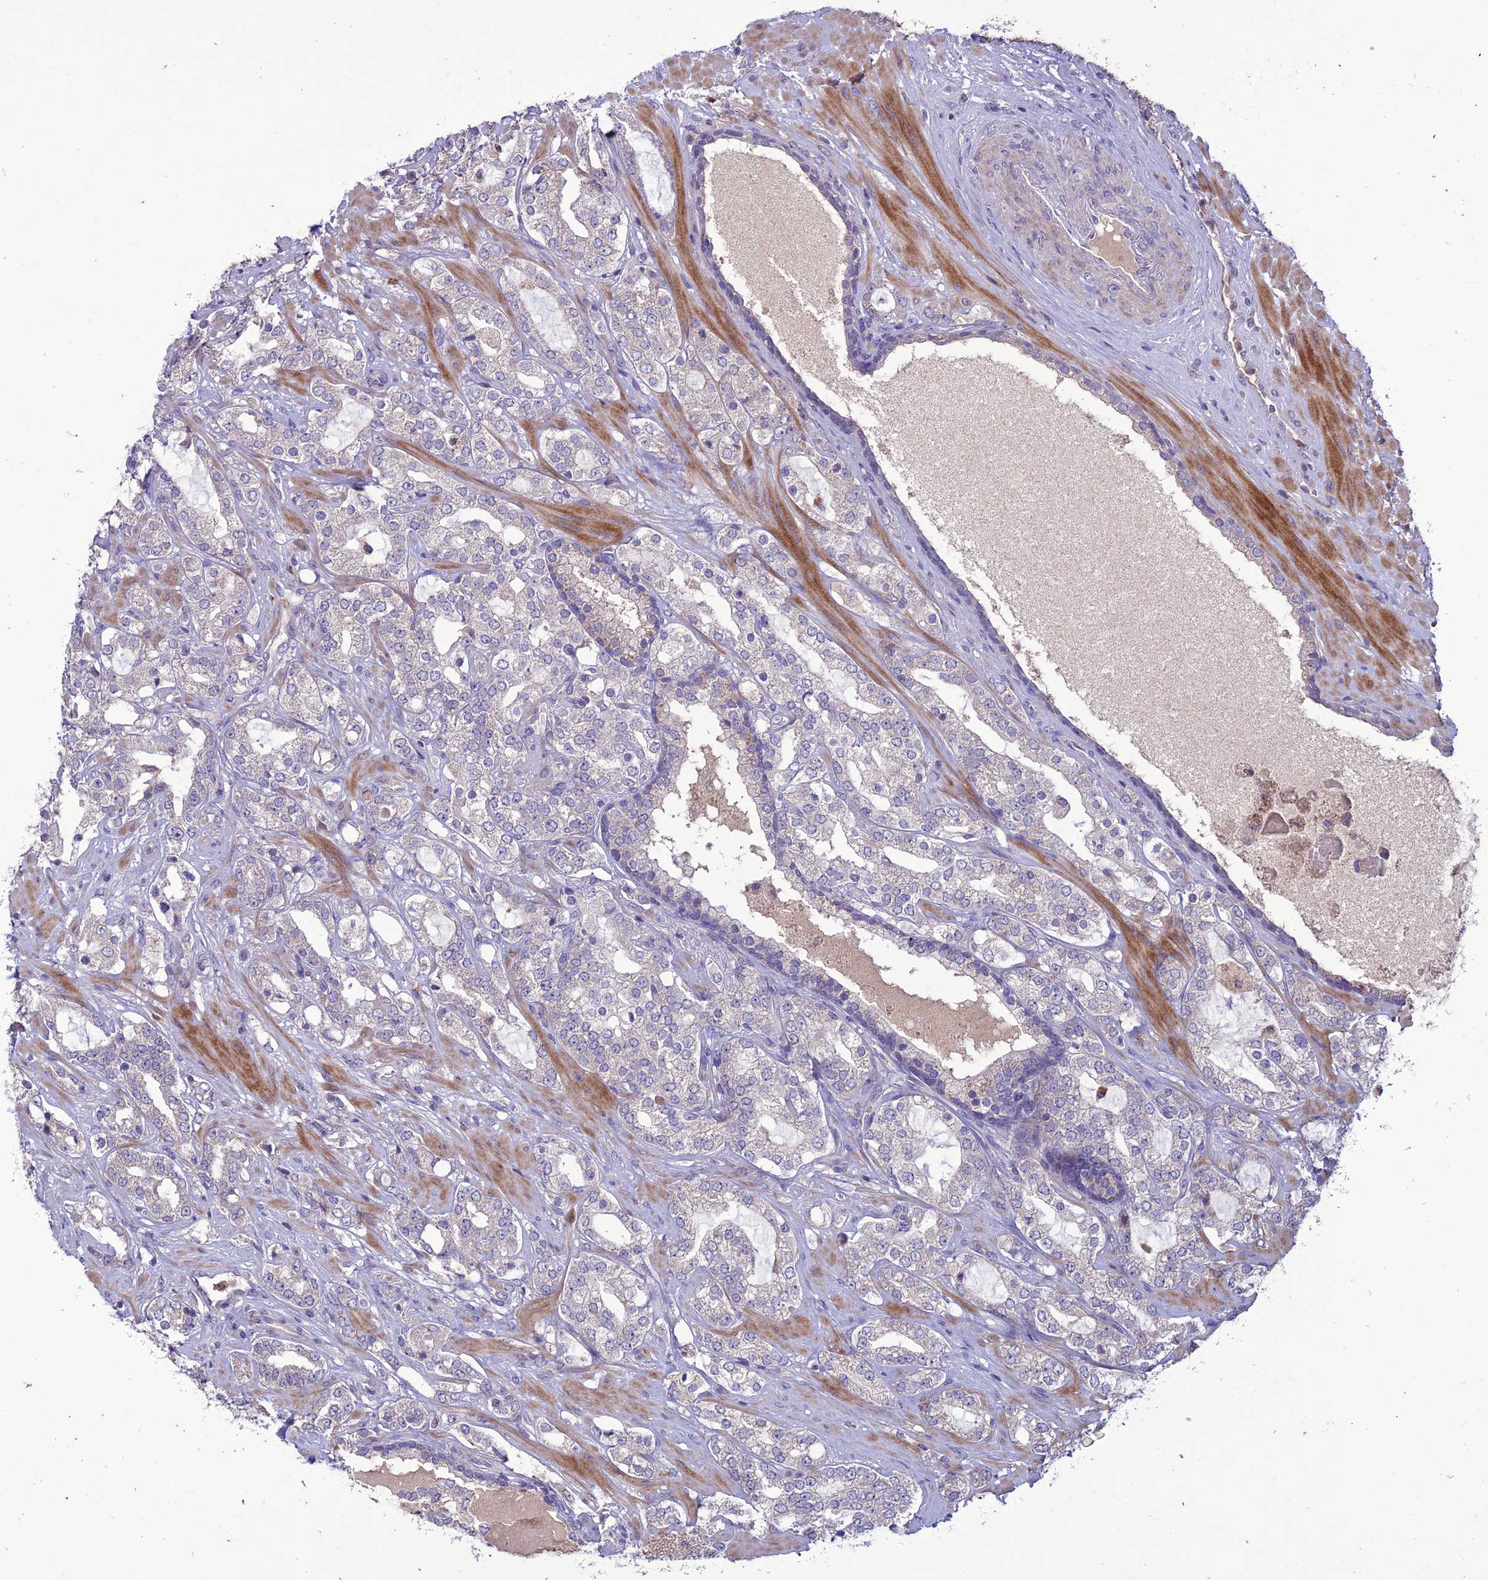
{"staining": {"intensity": "negative", "quantity": "none", "location": "none"}, "tissue": "prostate cancer", "cell_type": "Tumor cells", "image_type": "cancer", "snomed": [{"axis": "morphology", "description": "Adenocarcinoma, High grade"}, {"axis": "topography", "description": "Prostate"}], "caption": "This is a histopathology image of immunohistochemistry (IHC) staining of prostate cancer (adenocarcinoma (high-grade)), which shows no positivity in tumor cells.", "gene": "C2orf76", "patient": {"sex": "male", "age": 64}}